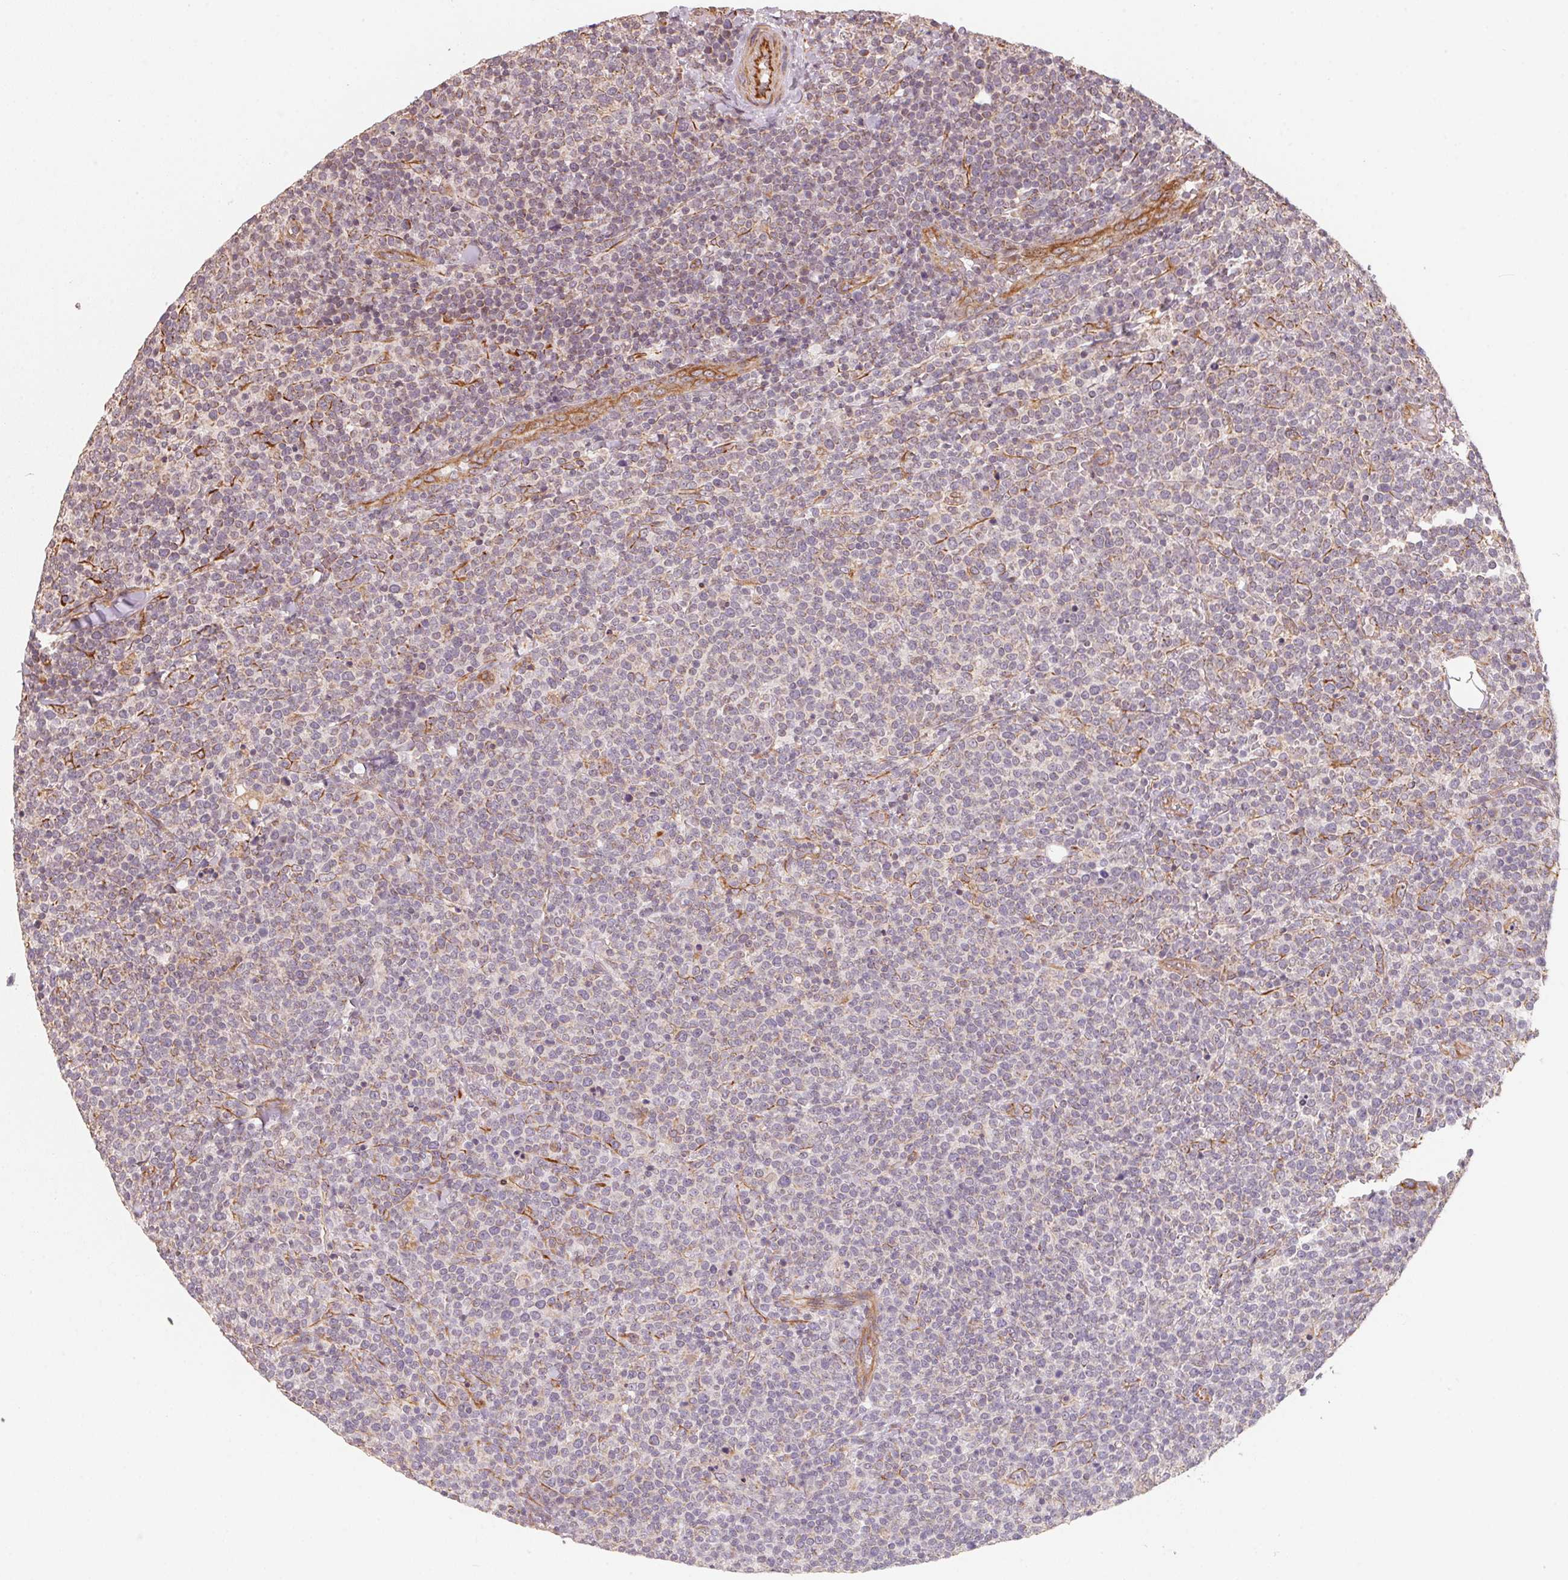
{"staining": {"intensity": "negative", "quantity": "none", "location": "none"}, "tissue": "lymphoma", "cell_type": "Tumor cells", "image_type": "cancer", "snomed": [{"axis": "morphology", "description": "Malignant lymphoma, non-Hodgkin's type, High grade"}, {"axis": "topography", "description": "Lymph node"}], "caption": "Tumor cells are negative for brown protein staining in high-grade malignant lymphoma, non-Hodgkin's type.", "gene": "TSPAN12", "patient": {"sex": "male", "age": 61}}